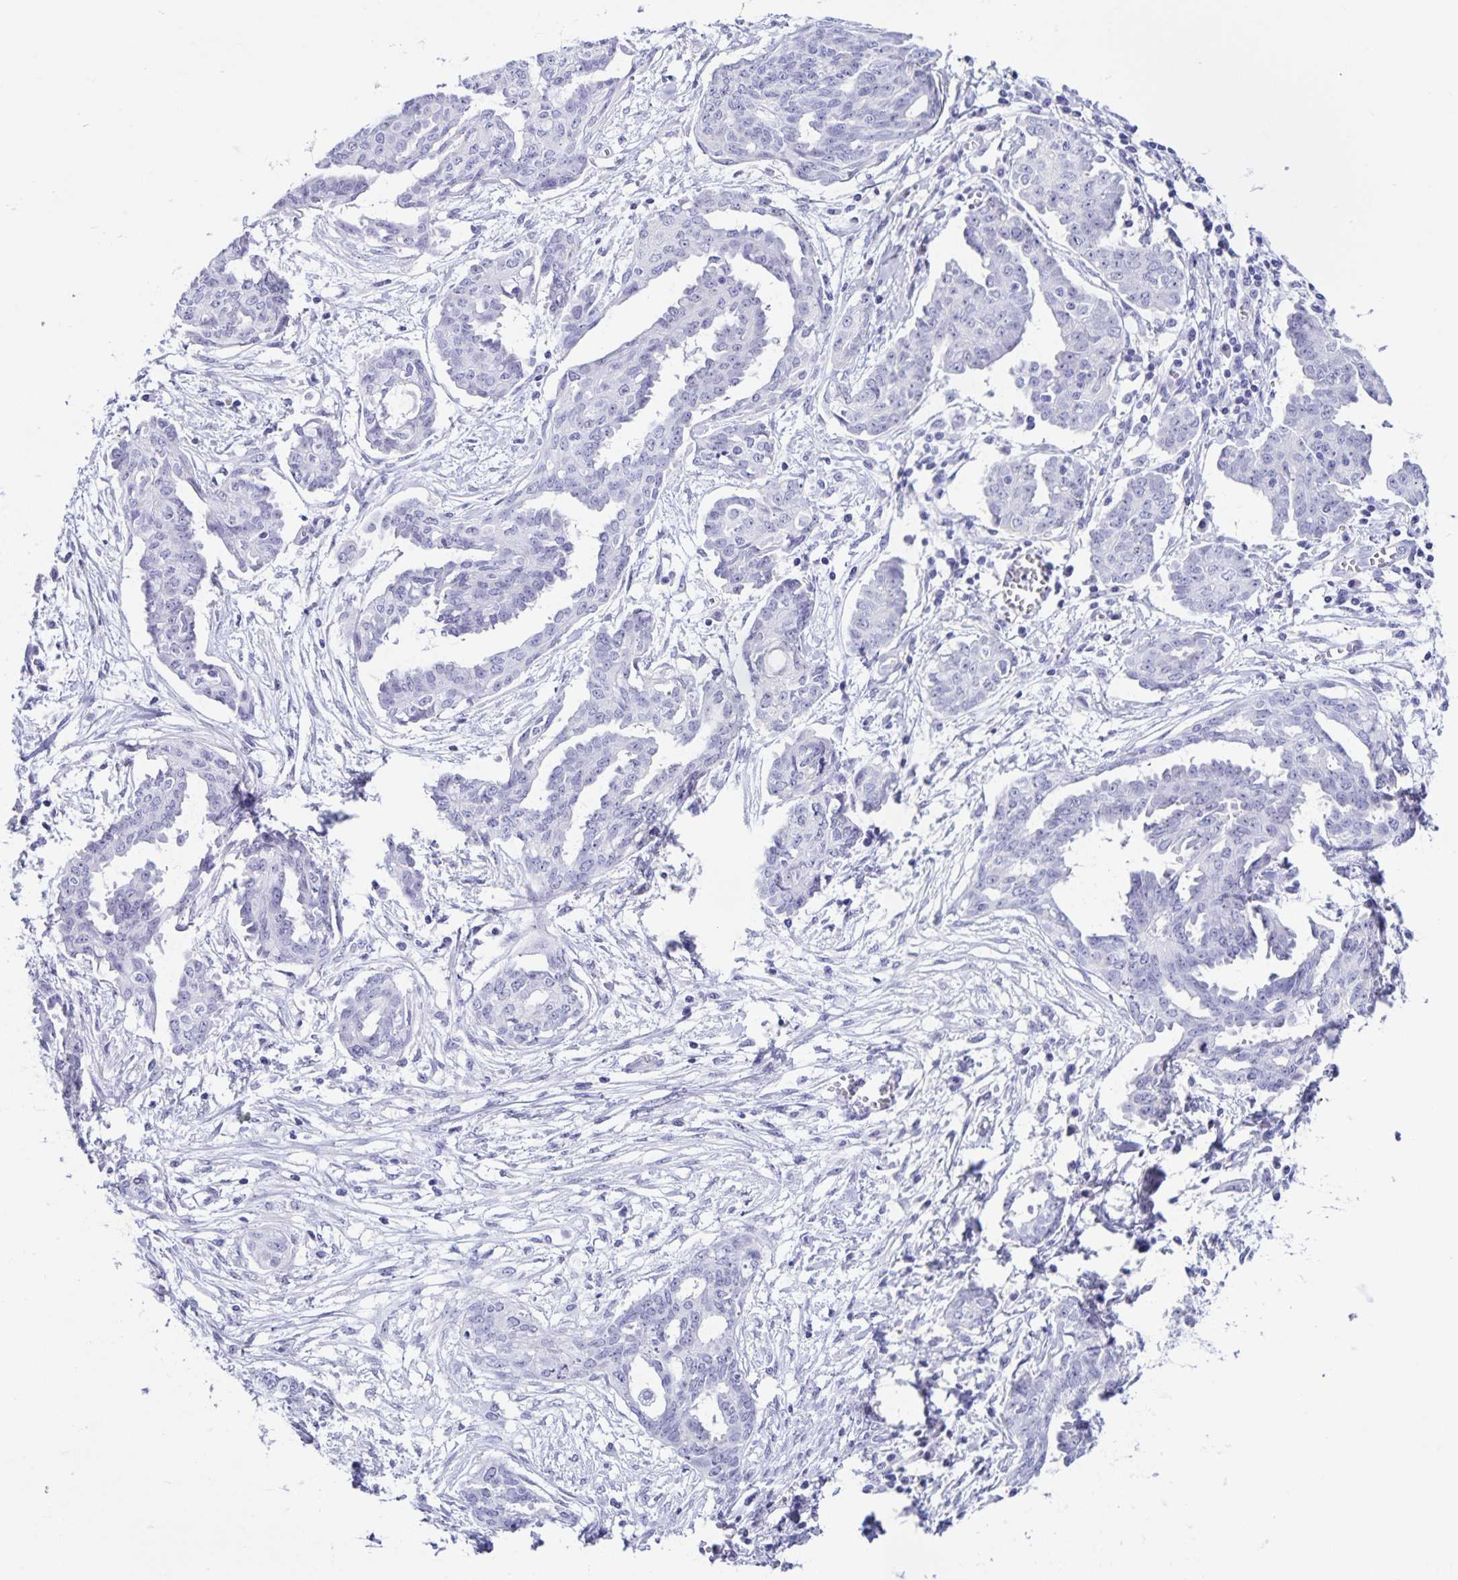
{"staining": {"intensity": "negative", "quantity": "none", "location": "none"}, "tissue": "ovarian cancer", "cell_type": "Tumor cells", "image_type": "cancer", "snomed": [{"axis": "morphology", "description": "Cystadenocarcinoma, serous, NOS"}, {"axis": "topography", "description": "Ovary"}], "caption": "The histopathology image reveals no significant staining in tumor cells of serous cystadenocarcinoma (ovarian).", "gene": "FAM170A", "patient": {"sex": "female", "age": 71}}